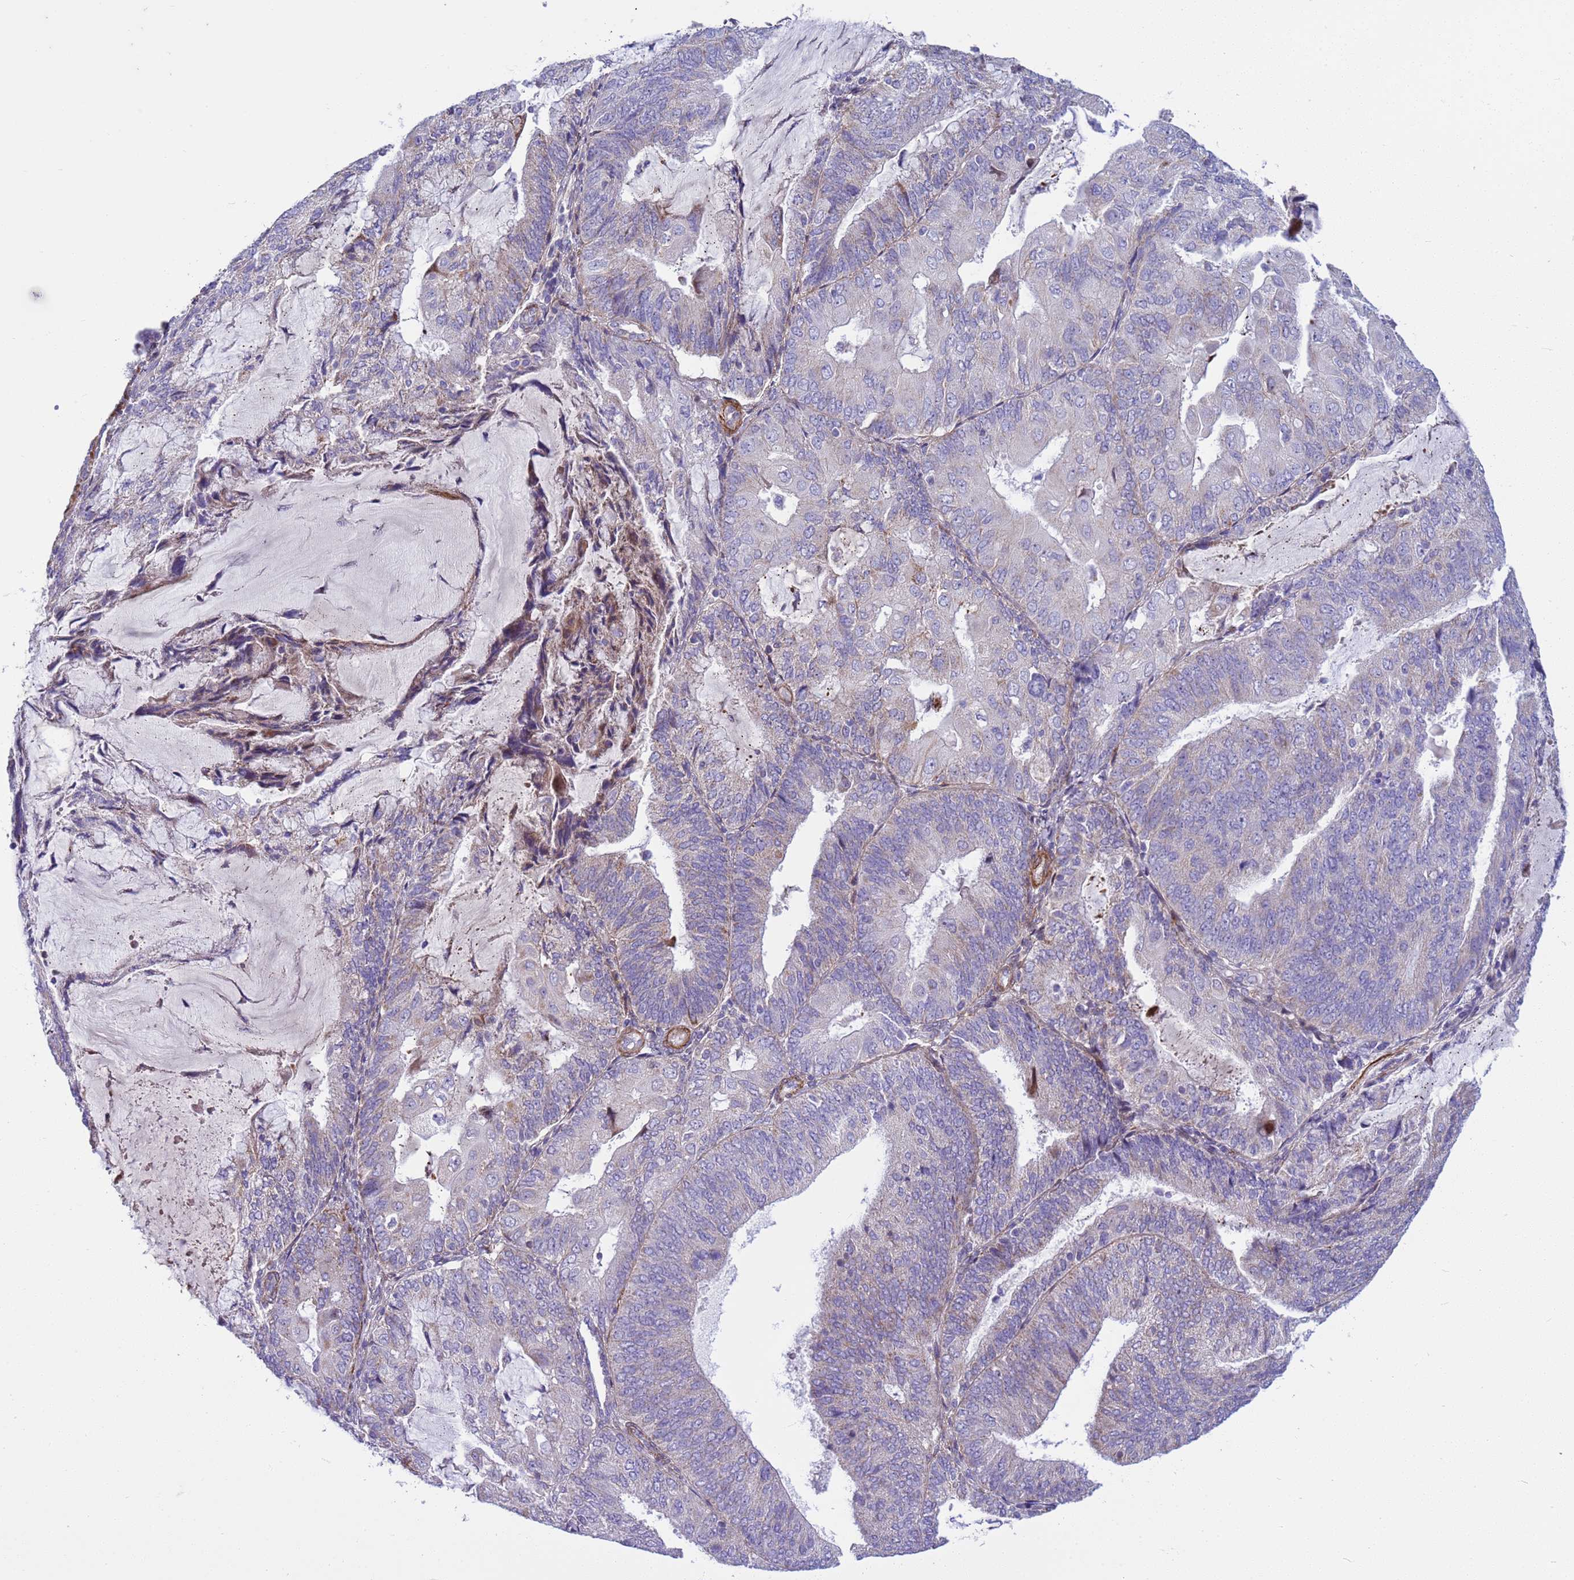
{"staining": {"intensity": "negative", "quantity": "none", "location": "none"}, "tissue": "endometrial cancer", "cell_type": "Tumor cells", "image_type": "cancer", "snomed": [{"axis": "morphology", "description": "Adenocarcinoma, NOS"}, {"axis": "topography", "description": "Endometrium"}], "caption": "Immunohistochemical staining of human endometrial cancer displays no significant staining in tumor cells.", "gene": "P2RX7", "patient": {"sex": "female", "age": 81}}